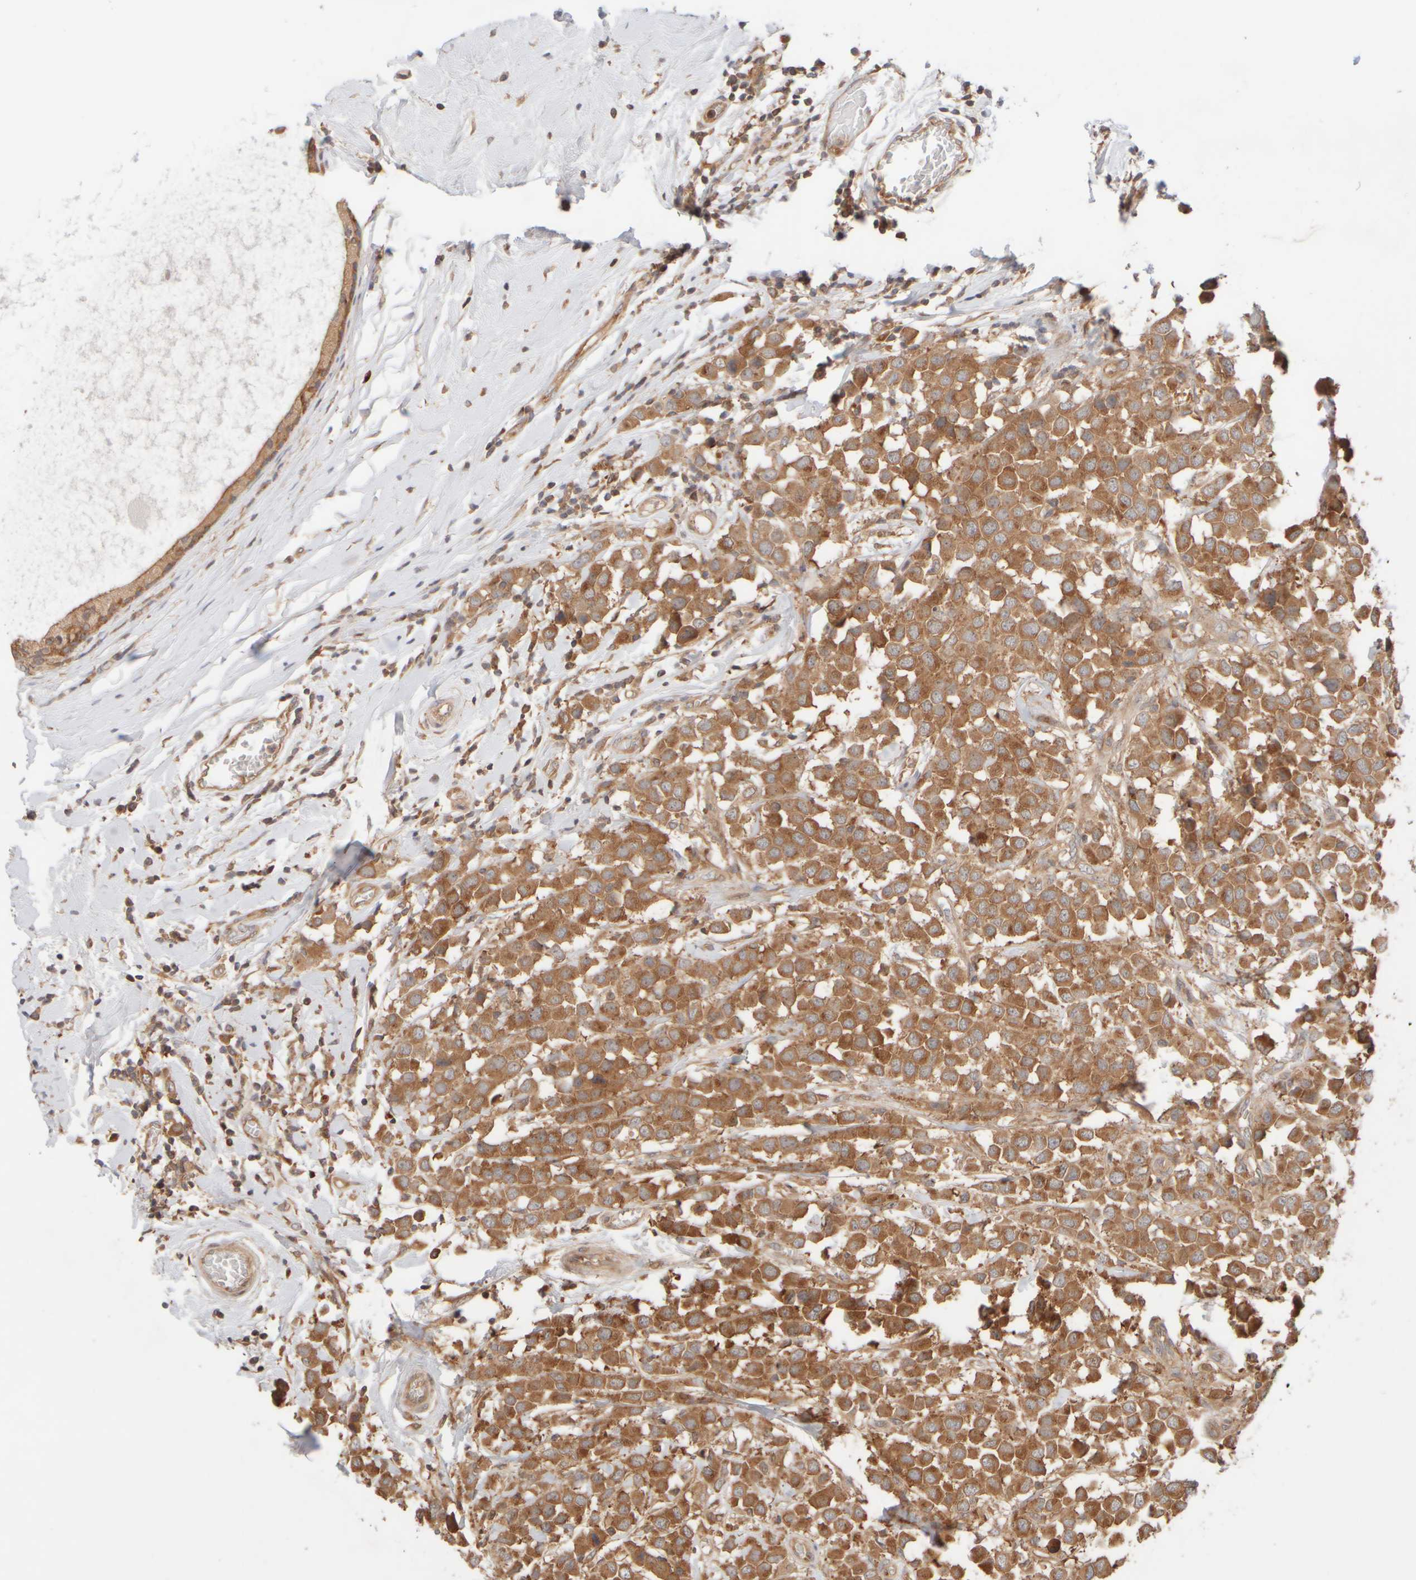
{"staining": {"intensity": "moderate", "quantity": ">75%", "location": "cytoplasmic/membranous"}, "tissue": "breast cancer", "cell_type": "Tumor cells", "image_type": "cancer", "snomed": [{"axis": "morphology", "description": "Duct carcinoma"}, {"axis": "topography", "description": "Breast"}], "caption": "Human breast intraductal carcinoma stained with a brown dye displays moderate cytoplasmic/membranous positive positivity in approximately >75% of tumor cells.", "gene": "RABEP1", "patient": {"sex": "female", "age": 61}}